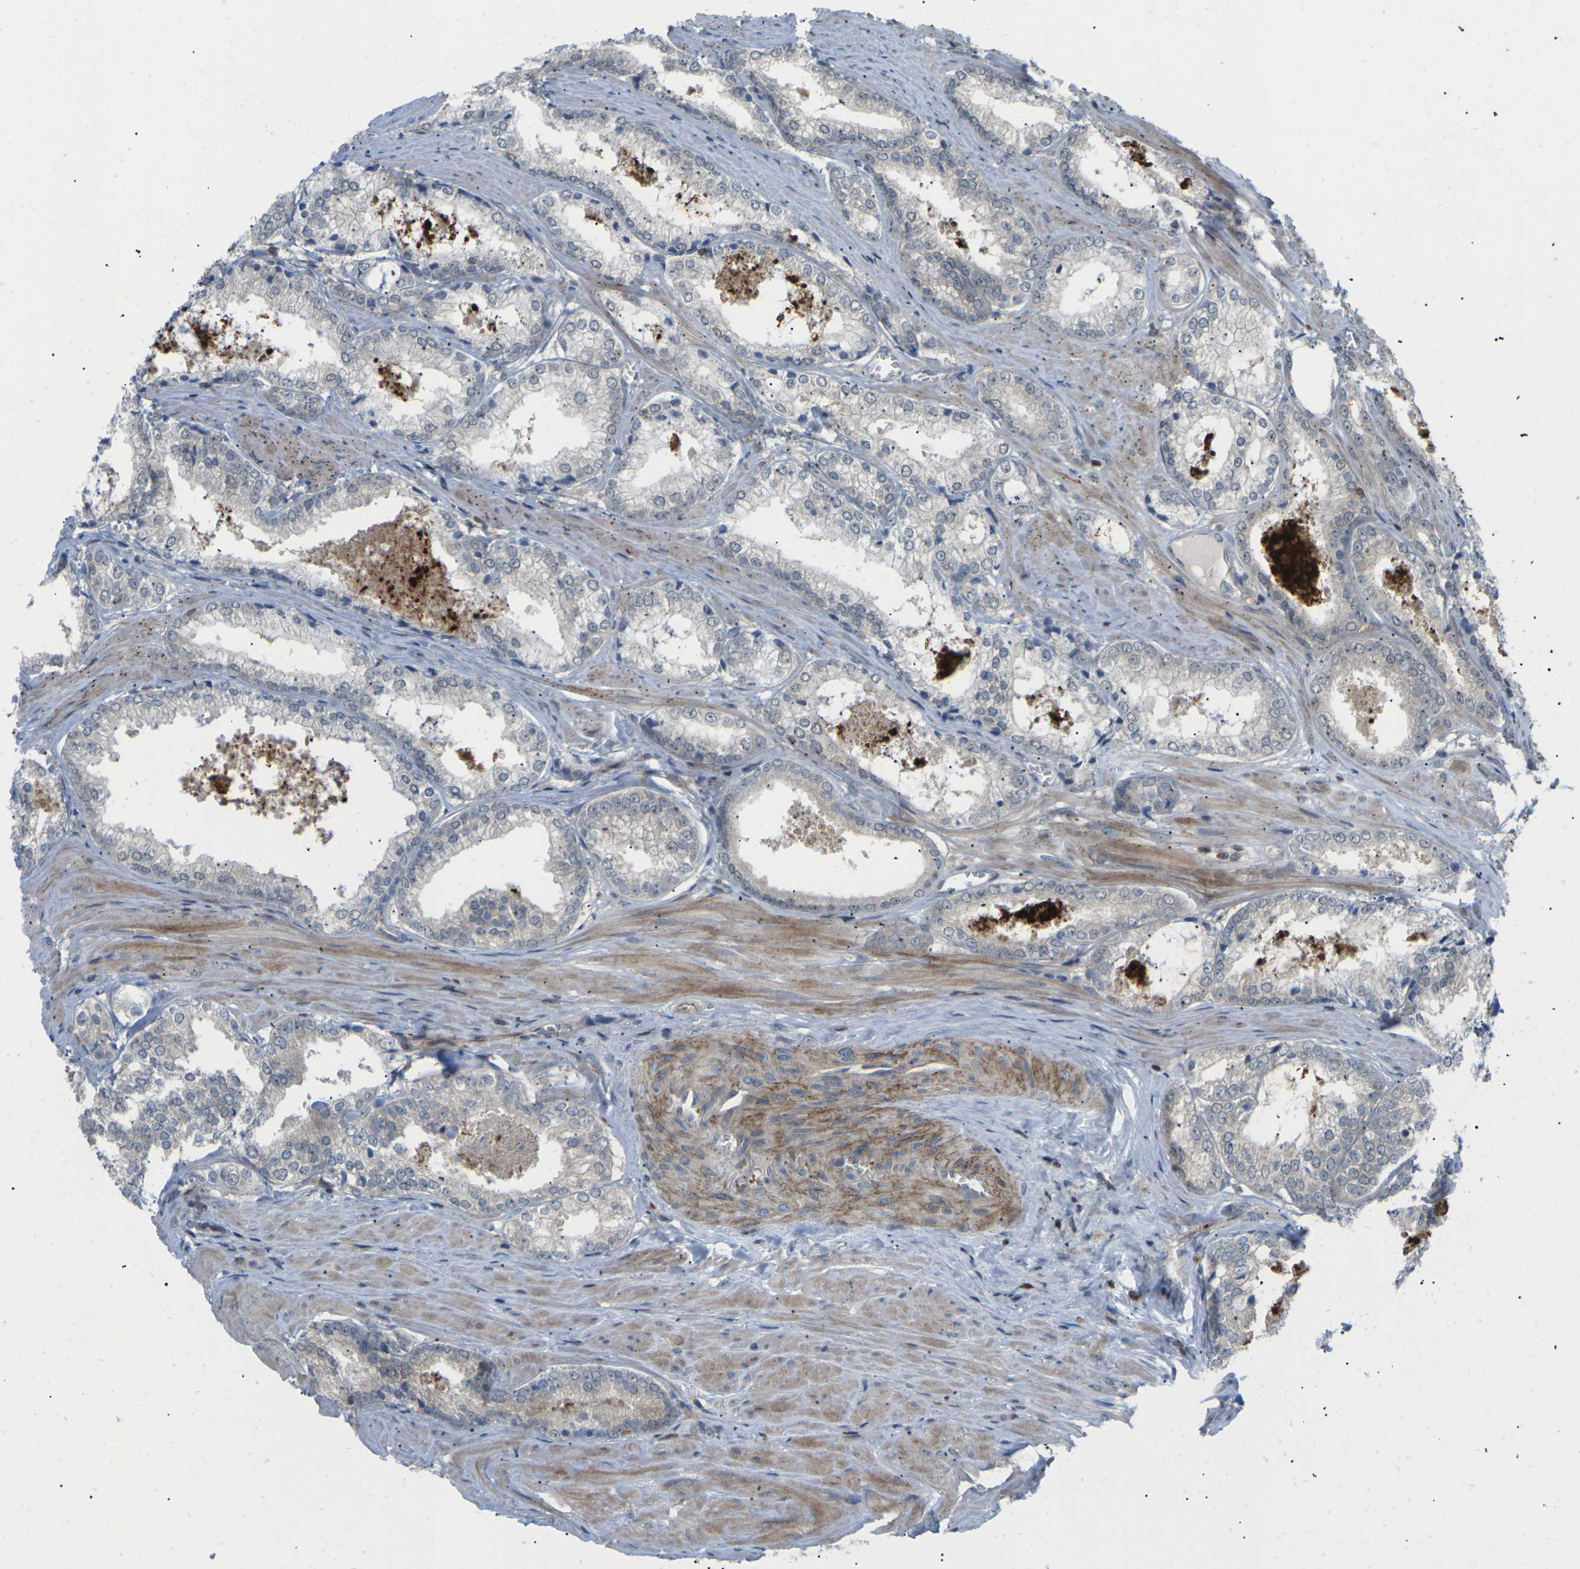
{"staining": {"intensity": "negative", "quantity": "none", "location": "none"}, "tissue": "prostate cancer", "cell_type": "Tumor cells", "image_type": "cancer", "snomed": [{"axis": "morphology", "description": "Adenocarcinoma, Low grade"}, {"axis": "topography", "description": "Prostate"}], "caption": "An IHC micrograph of adenocarcinoma (low-grade) (prostate) is shown. There is no staining in tumor cells of adenocarcinoma (low-grade) (prostate).", "gene": "RPS6KA3", "patient": {"sex": "male", "age": 64}}